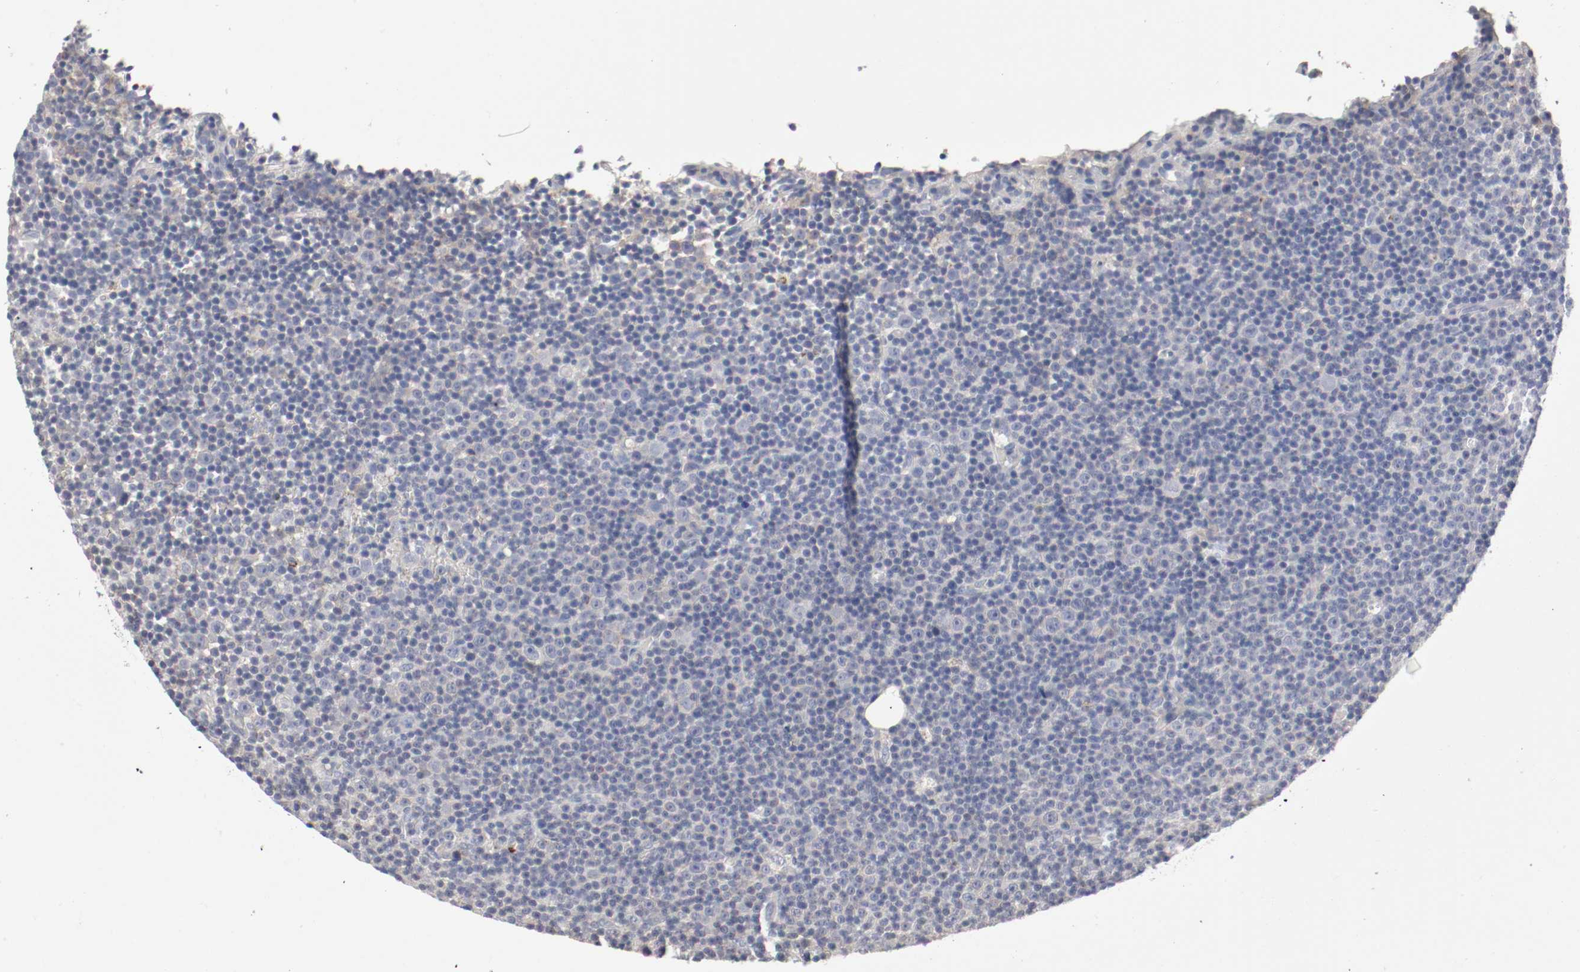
{"staining": {"intensity": "weak", "quantity": "<25%", "location": "cytoplasmic/membranous"}, "tissue": "lymphoma", "cell_type": "Tumor cells", "image_type": "cancer", "snomed": [{"axis": "morphology", "description": "Malignant lymphoma, non-Hodgkin's type, Low grade"}, {"axis": "topography", "description": "Lymph node"}], "caption": "The IHC micrograph has no significant positivity in tumor cells of lymphoma tissue.", "gene": "FGFBP1", "patient": {"sex": "female", "age": 67}}